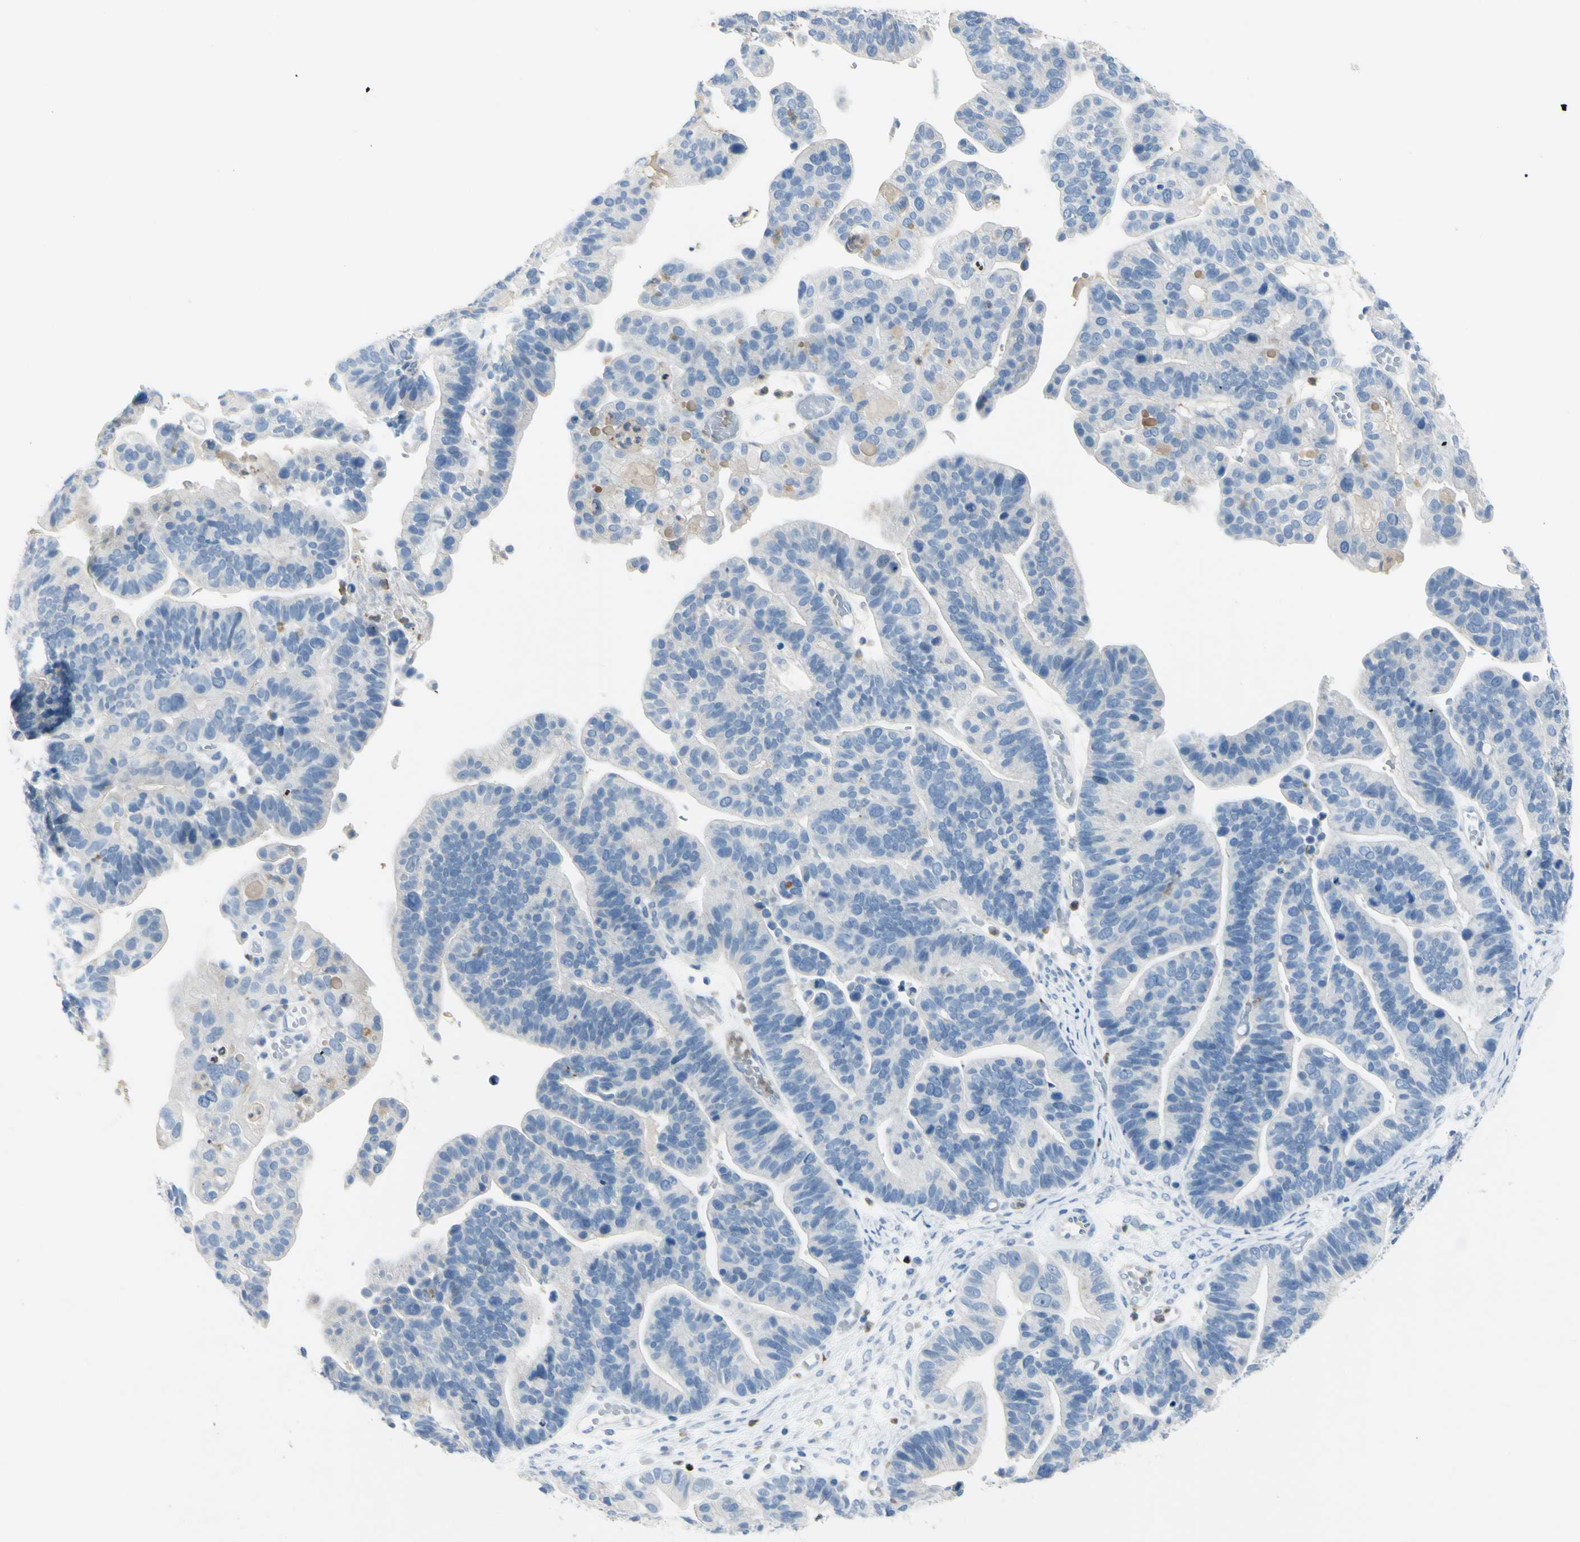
{"staining": {"intensity": "negative", "quantity": "none", "location": "none"}, "tissue": "ovarian cancer", "cell_type": "Tumor cells", "image_type": "cancer", "snomed": [{"axis": "morphology", "description": "Cystadenocarcinoma, serous, NOS"}, {"axis": "topography", "description": "Ovary"}], "caption": "Serous cystadenocarcinoma (ovarian) was stained to show a protein in brown. There is no significant staining in tumor cells.", "gene": "ZNF557", "patient": {"sex": "female", "age": 56}}